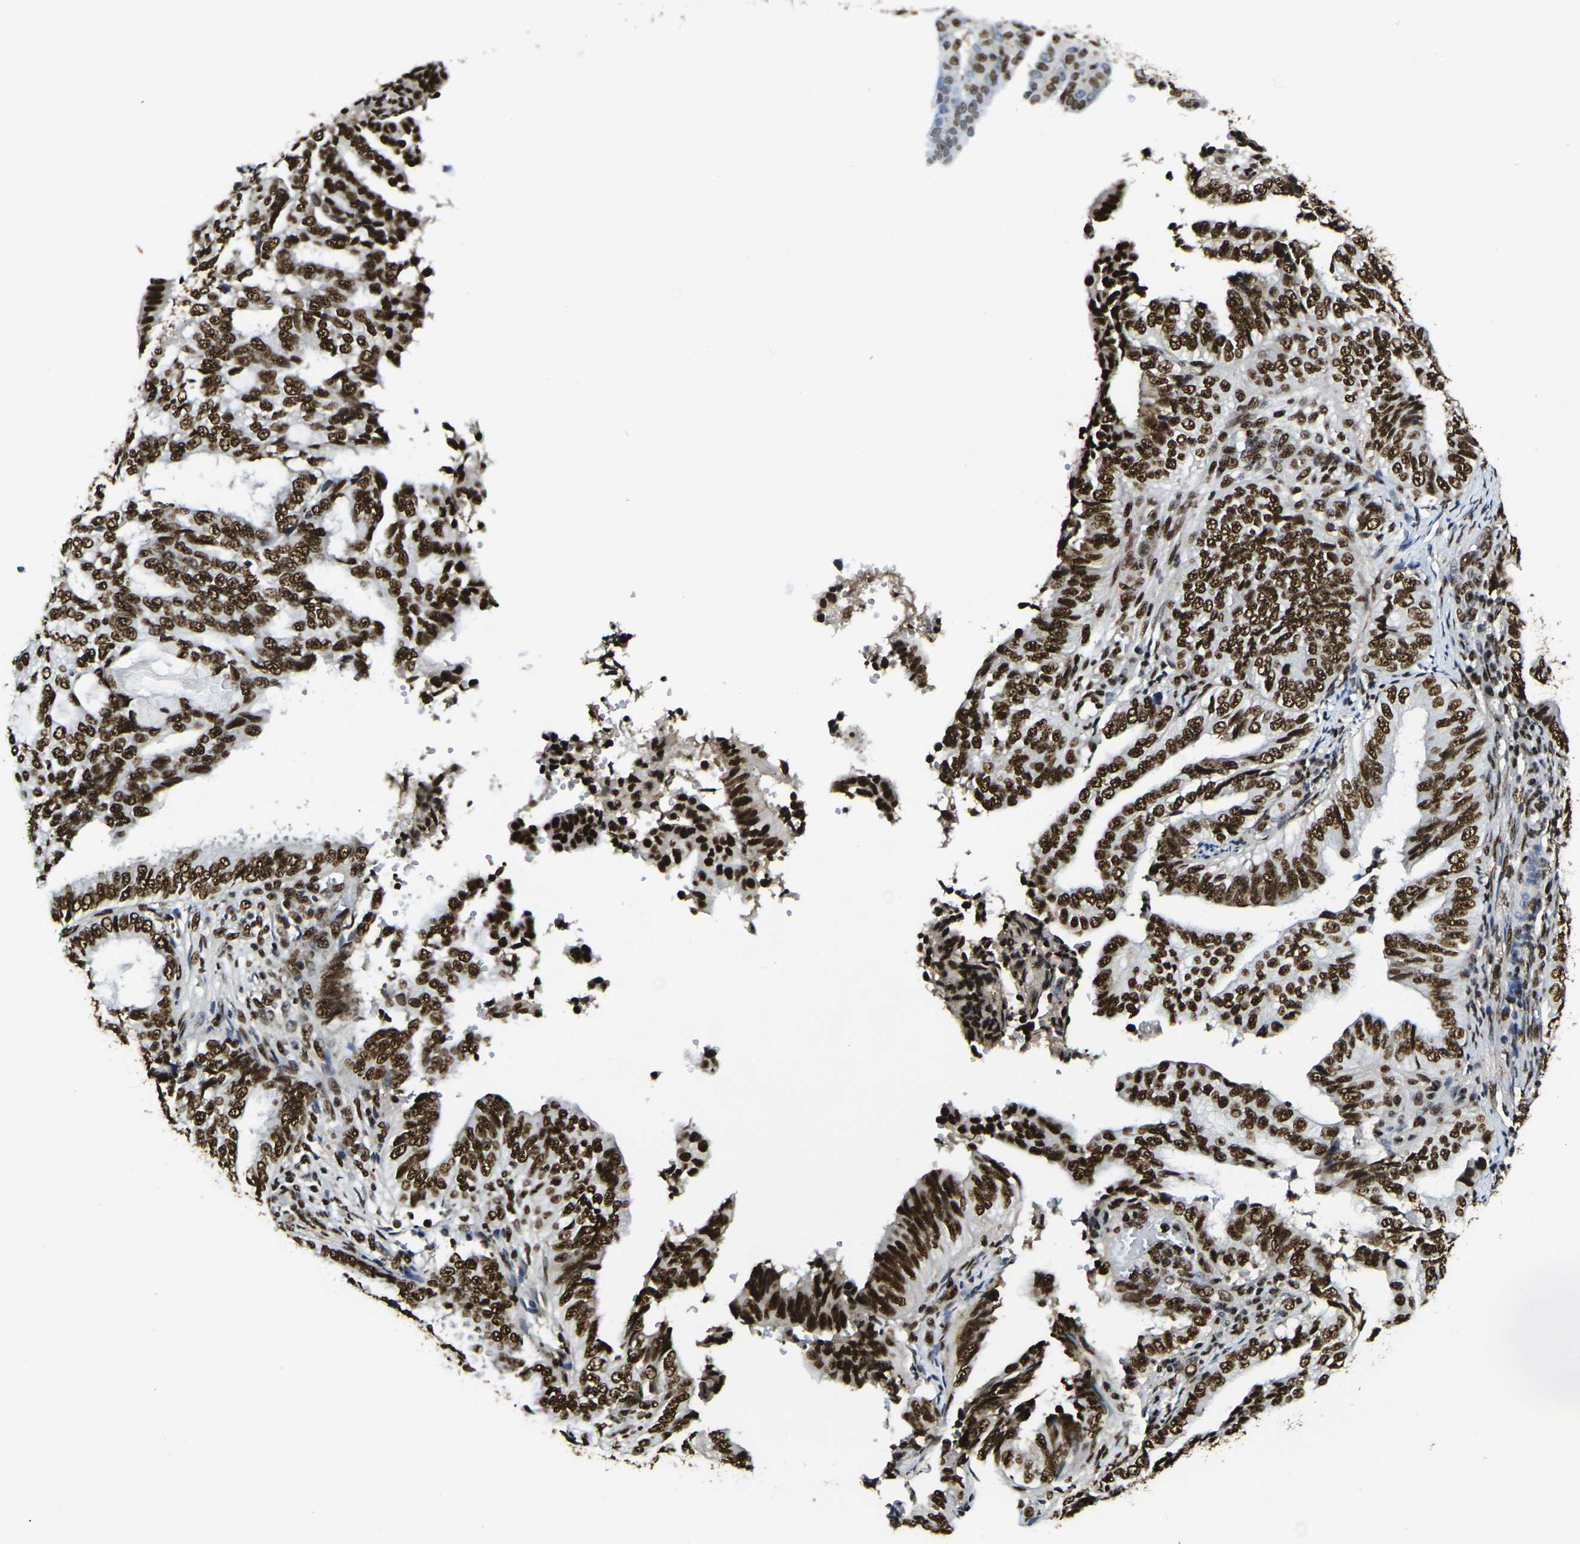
{"staining": {"intensity": "strong", "quantity": ">75%", "location": "nuclear"}, "tissue": "endometrial cancer", "cell_type": "Tumor cells", "image_type": "cancer", "snomed": [{"axis": "morphology", "description": "Adenocarcinoma, NOS"}, {"axis": "topography", "description": "Endometrium"}], "caption": "Protein staining exhibits strong nuclear staining in approximately >75% of tumor cells in endometrial cancer (adenocarcinoma). The staining was performed using DAB to visualize the protein expression in brown, while the nuclei were stained in blue with hematoxylin (Magnification: 20x).", "gene": "SMARCC1", "patient": {"sex": "female", "age": 58}}